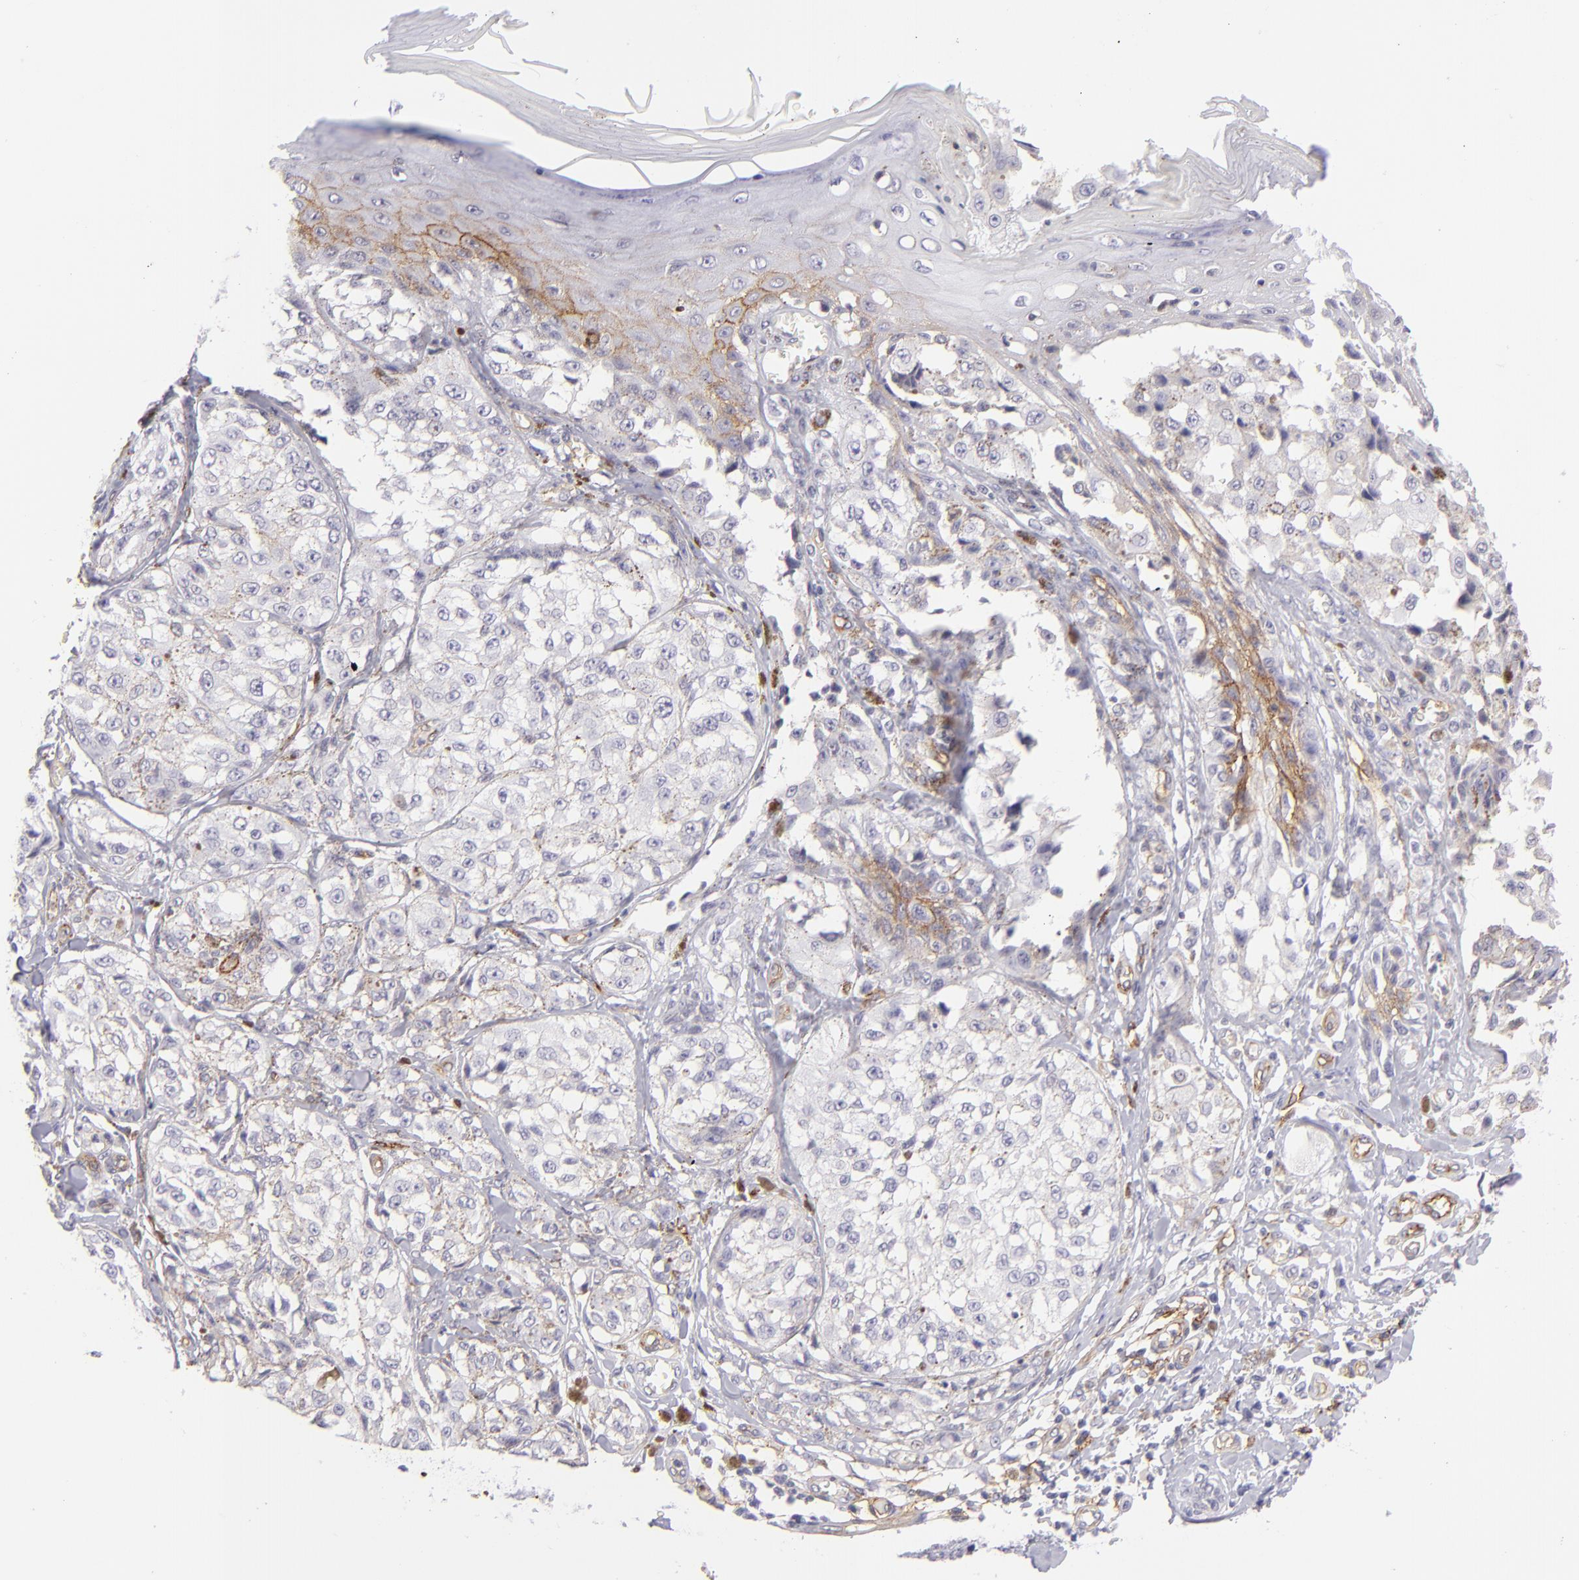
{"staining": {"intensity": "negative", "quantity": "none", "location": "none"}, "tissue": "melanoma", "cell_type": "Tumor cells", "image_type": "cancer", "snomed": [{"axis": "morphology", "description": "Malignant melanoma, NOS"}, {"axis": "topography", "description": "Skin"}], "caption": "DAB (3,3'-diaminobenzidine) immunohistochemical staining of human melanoma displays no significant expression in tumor cells.", "gene": "THBD", "patient": {"sex": "female", "age": 82}}